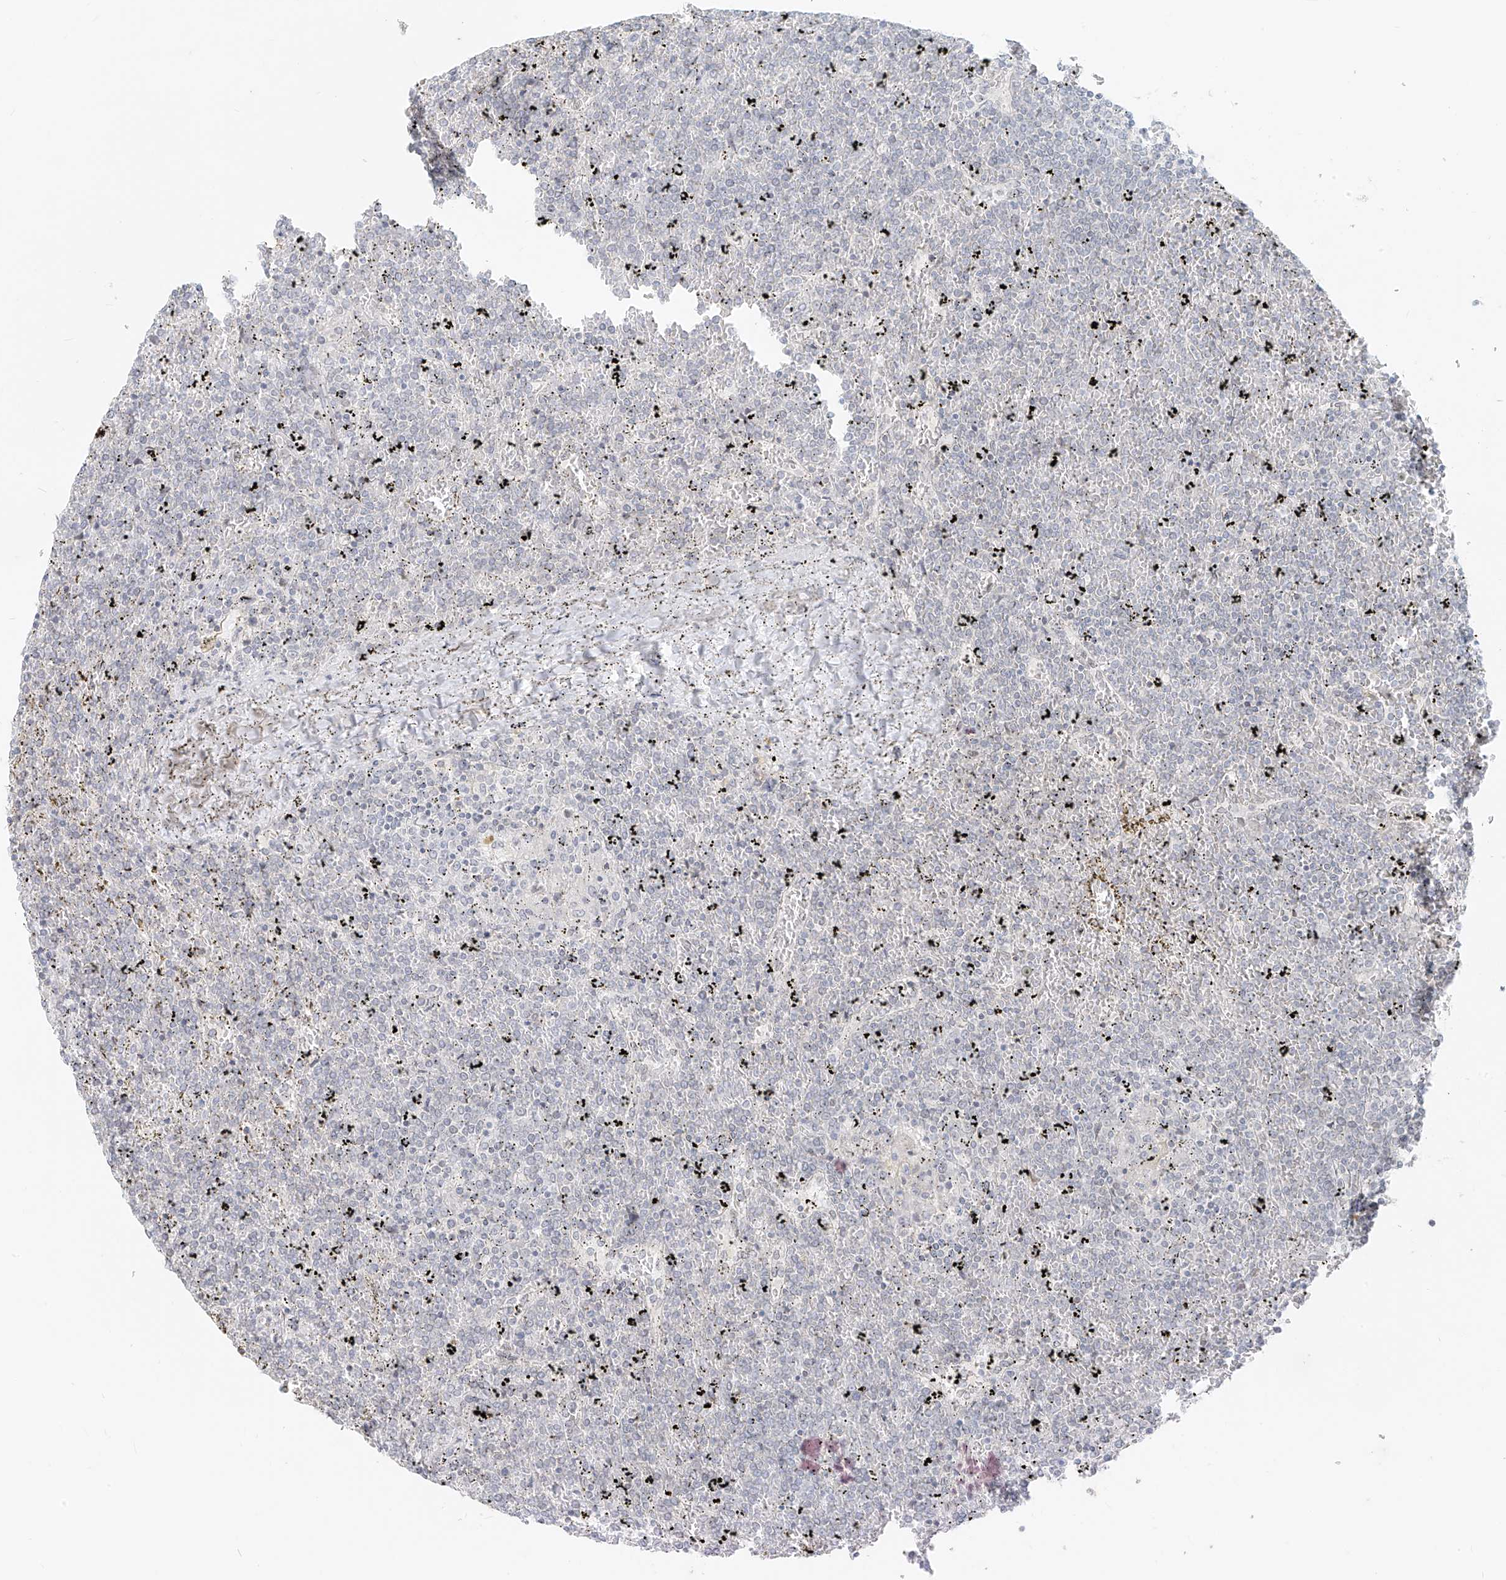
{"staining": {"intensity": "negative", "quantity": "none", "location": "none"}, "tissue": "lymphoma", "cell_type": "Tumor cells", "image_type": "cancer", "snomed": [{"axis": "morphology", "description": "Malignant lymphoma, non-Hodgkin's type, Low grade"}, {"axis": "topography", "description": "Spleen"}], "caption": "Tumor cells show no significant protein staining in lymphoma.", "gene": "OSBPL7", "patient": {"sex": "female", "age": 19}}